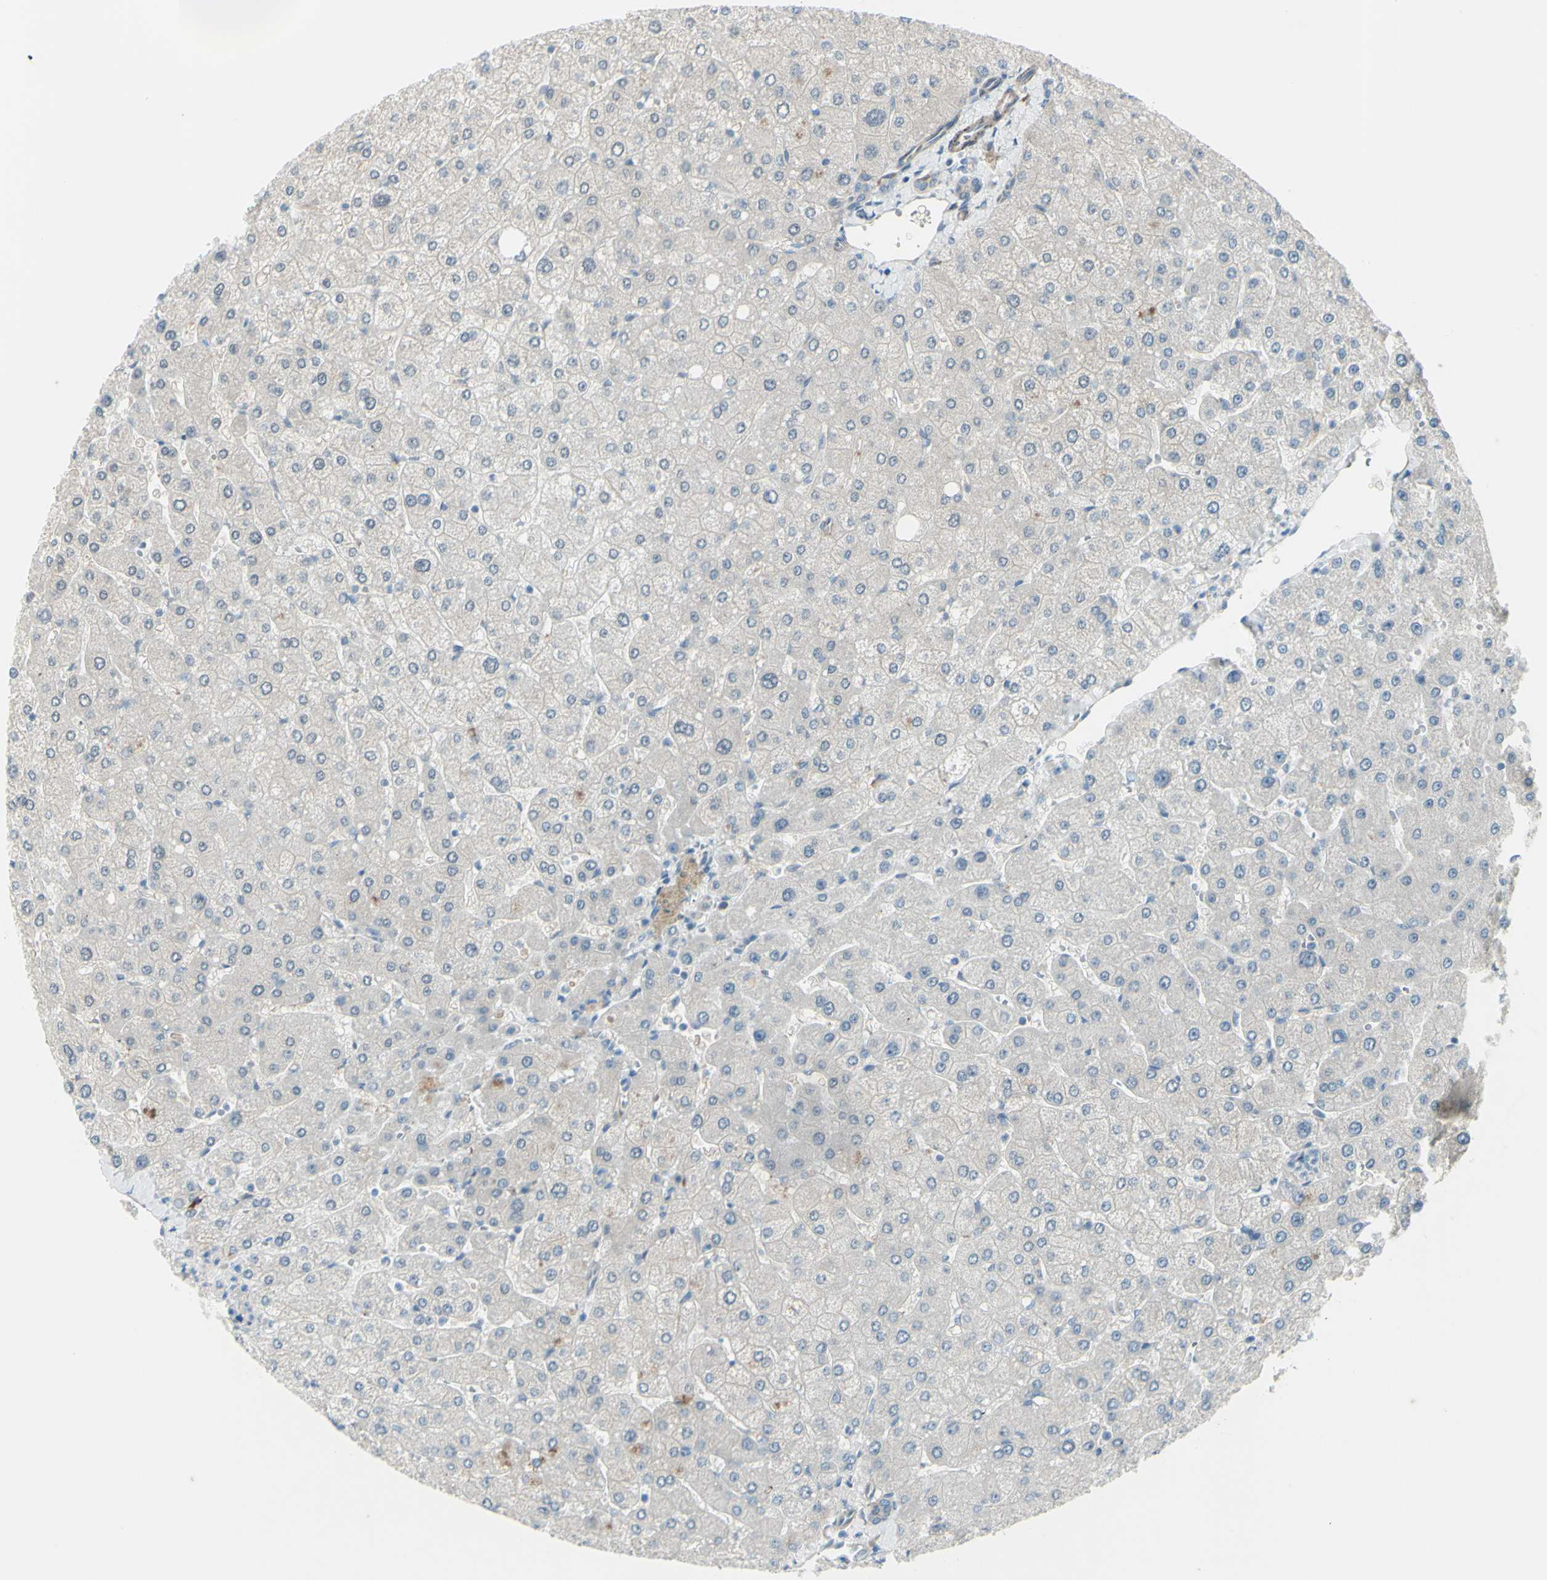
{"staining": {"intensity": "weak", "quantity": ">75%", "location": "cytoplasmic/membranous"}, "tissue": "liver", "cell_type": "Cholangiocytes", "image_type": "normal", "snomed": [{"axis": "morphology", "description": "Normal tissue, NOS"}, {"axis": "topography", "description": "Liver"}], "caption": "Protein expression analysis of unremarkable human liver reveals weak cytoplasmic/membranous expression in approximately >75% of cholangiocytes.", "gene": "LRRK1", "patient": {"sex": "male", "age": 55}}